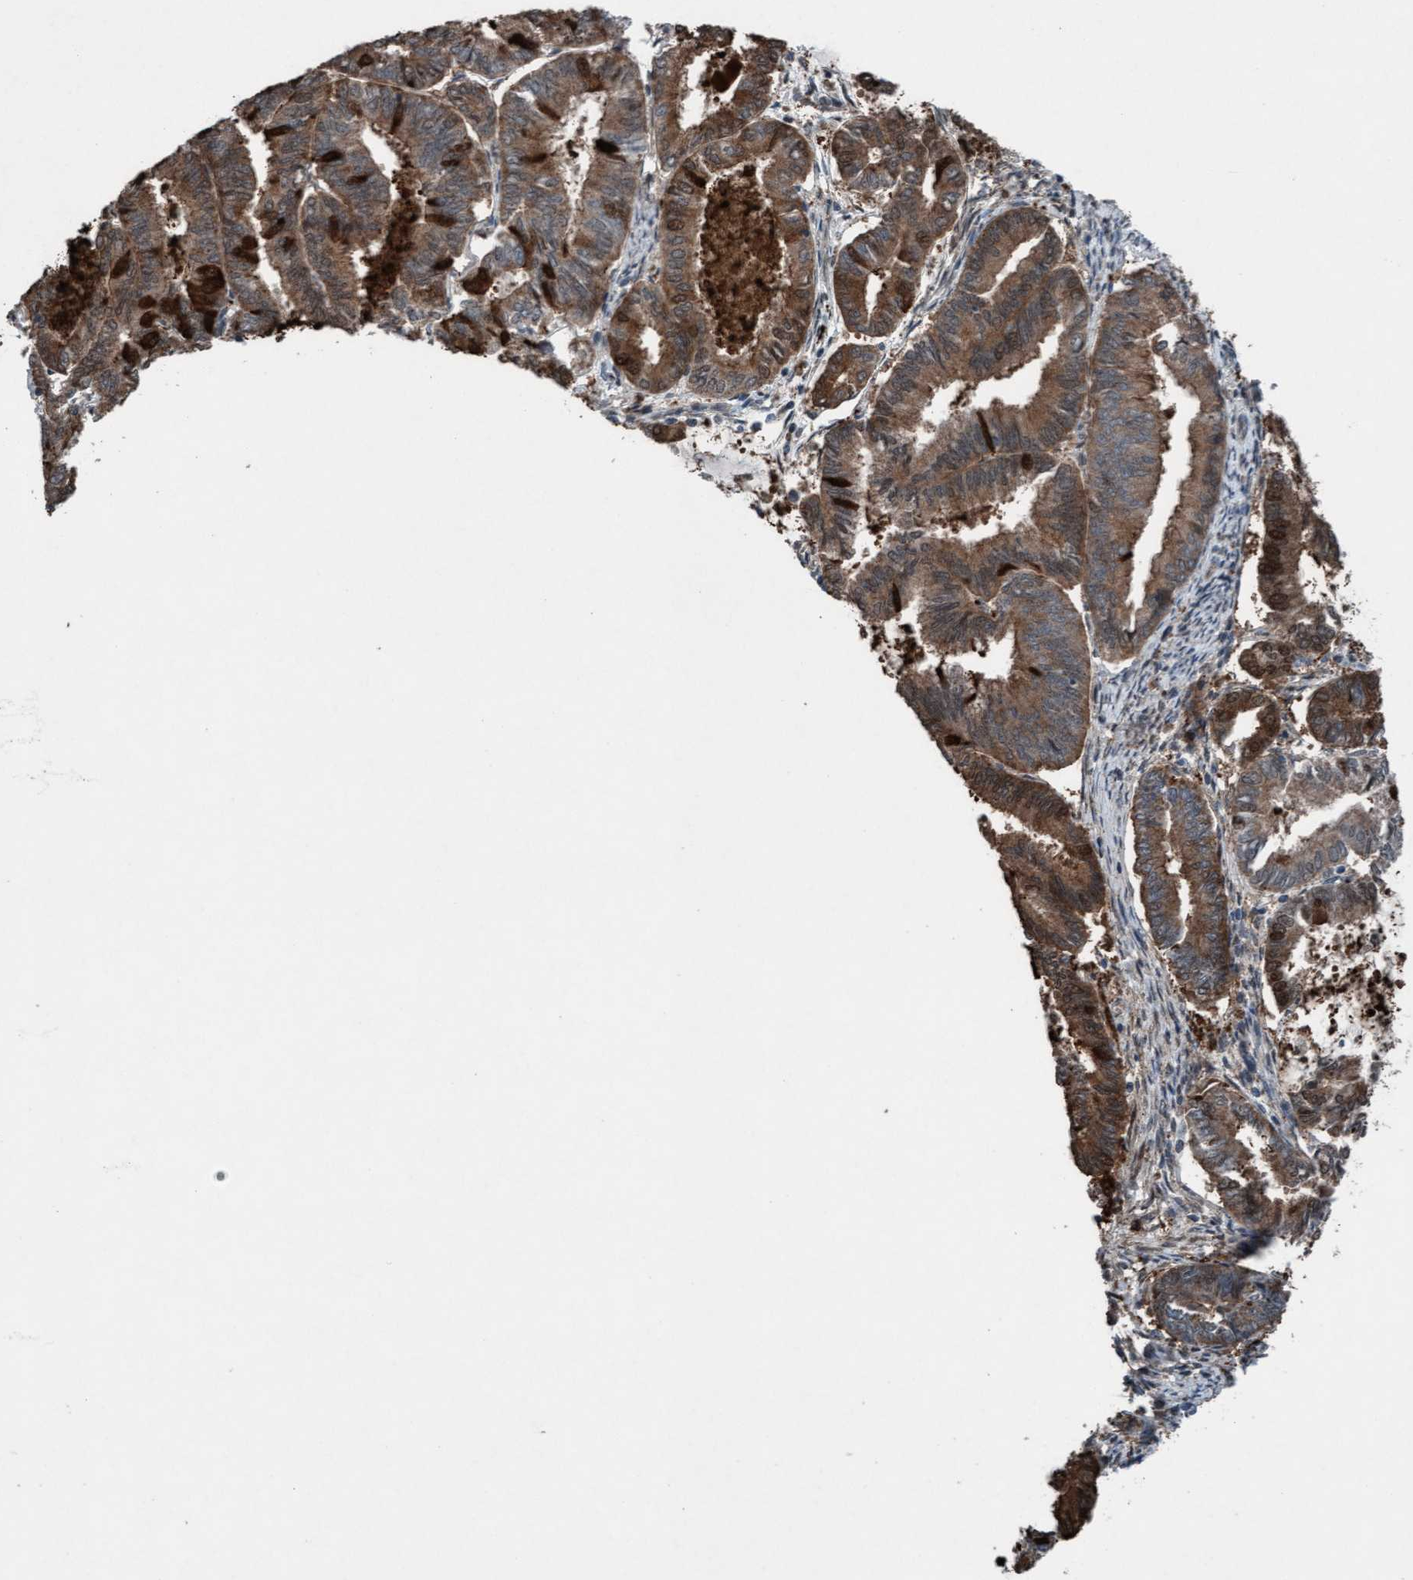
{"staining": {"intensity": "moderate", "quantity": ">75%", "location": "cytoplasmic/membranous"}, "tissue": "endometrial cancer", "cell_type": "Tumor cells", "image_type": "cancer", "snomed": [{"axis": "morphology", "description": "Adenocarcinoma, NOS"}, {"axis": "topography", "description": "Endometrium"}], "caption": "Moderate cytoplasmic/membranous protein positivity is appreciated in approximately >75% of tumor cells in endometrial cancer (adenocarcinoma). Using DAB (brown) and hematoxylin (blue) stains, captured at high magnification using brightfield microscopy.", "gene": "PLXNB2", "patient": {"sex": "female", "age": 86}}